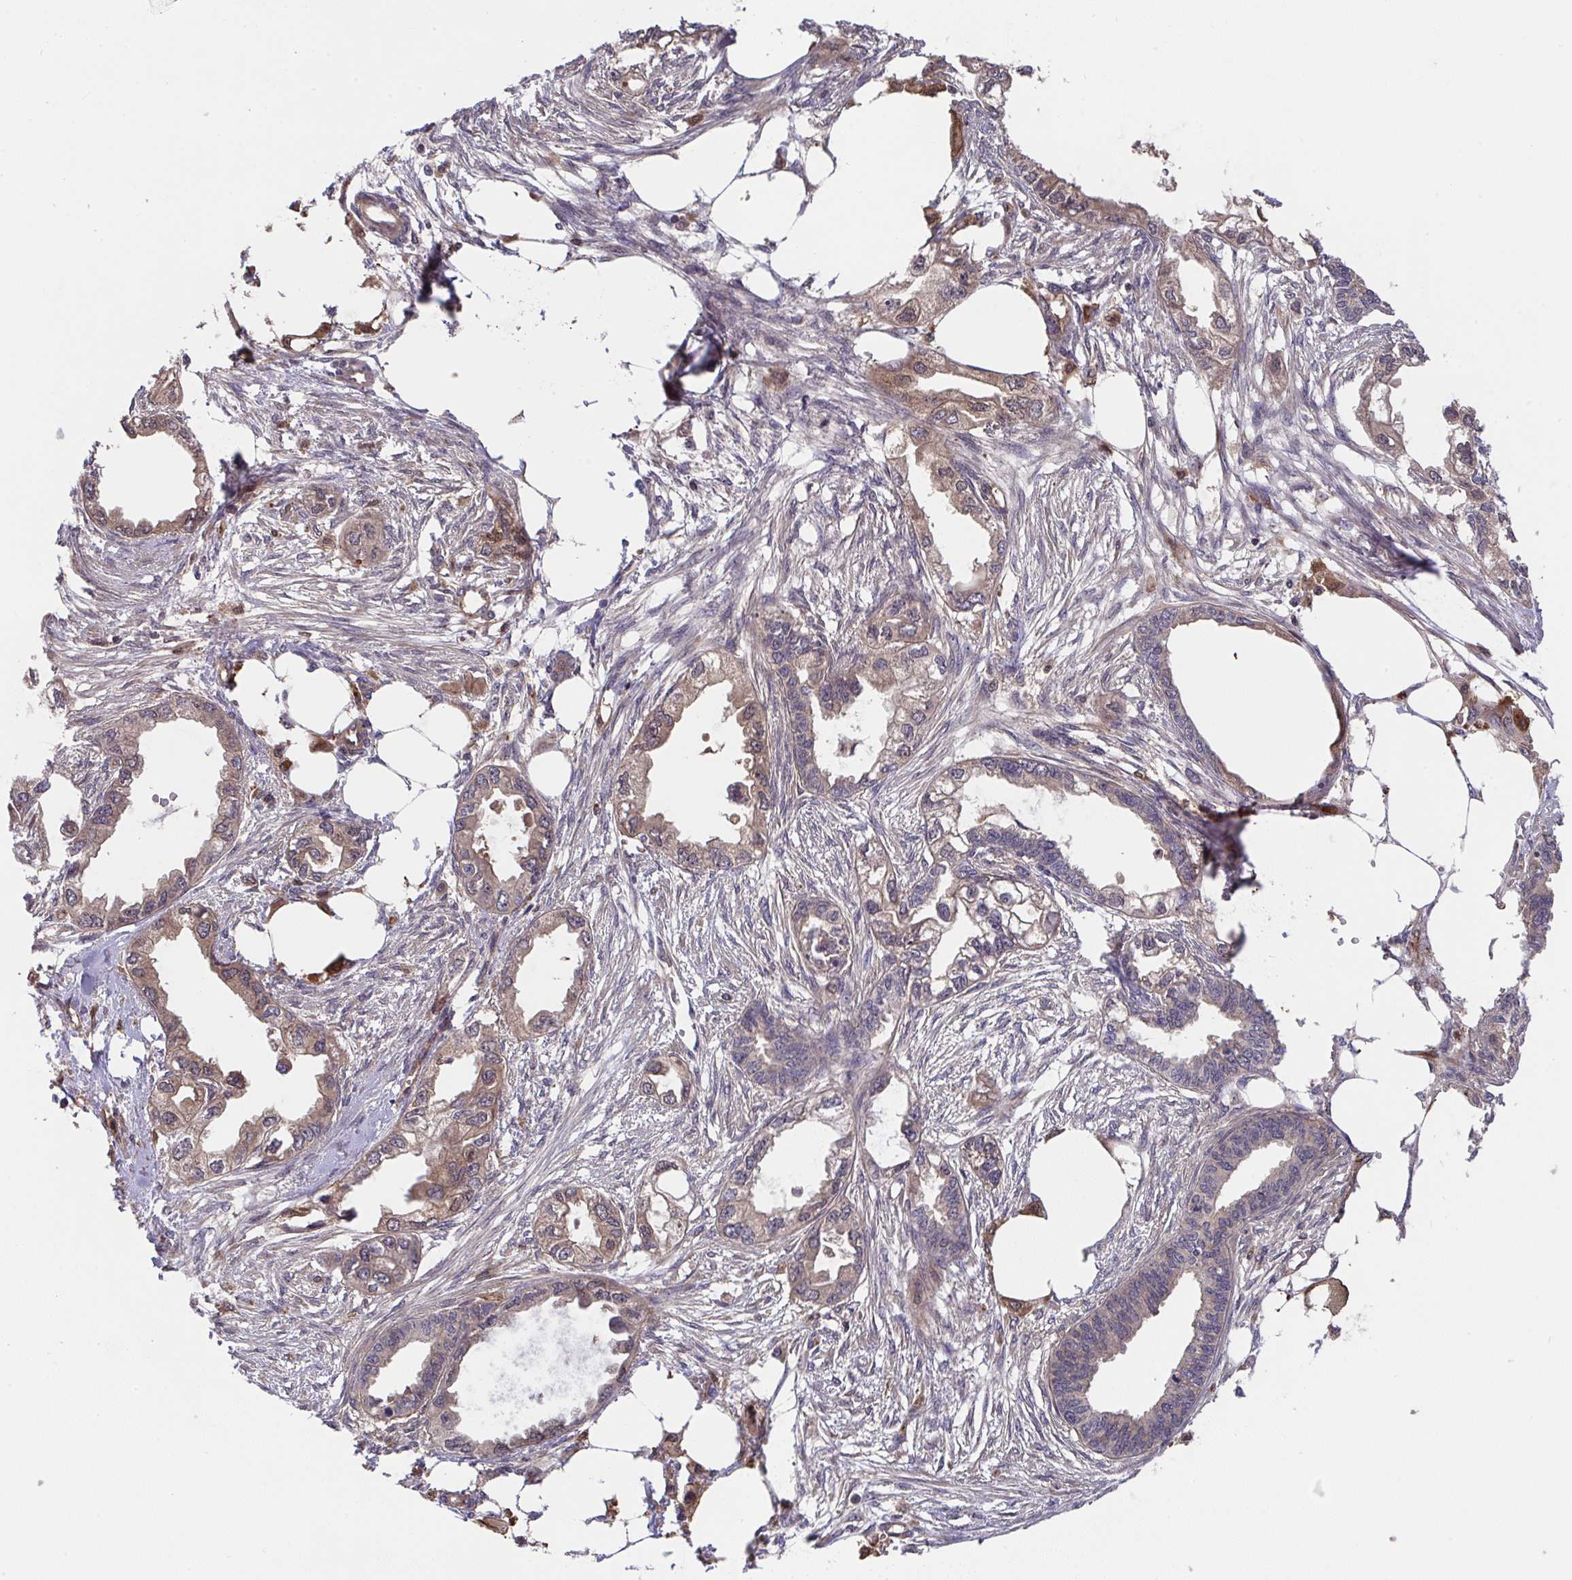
{"staining": {"intensity": "moderate", "quantity": ">75%", "location": "cytoplasmic/membranous,nuclear"}, "tissue": "endometrial cancer", "cell_type": "Tumor cells", "image_type": "cancer", "snomed": [{"axis": "morphology", "description": "Adenocarcinoma, NOS"}, {"axis": "morphology", "description": "Adenocarcinoma, metastatic, NOS"}, {"axis": "topography", "description": "Adipose tissue"}, {"axis": "topography", "description": "Endometrium"}], "caption": "Immunohistochemical staining of human endometrial cancer (metastatic adenocarcinoma) shows moderate cytoplasmic/membranous and nuclear protein staining in approximately >75% of tumor cells.", "gene": "TIGAR", "patient": {"sex": "female", "age": 67}}